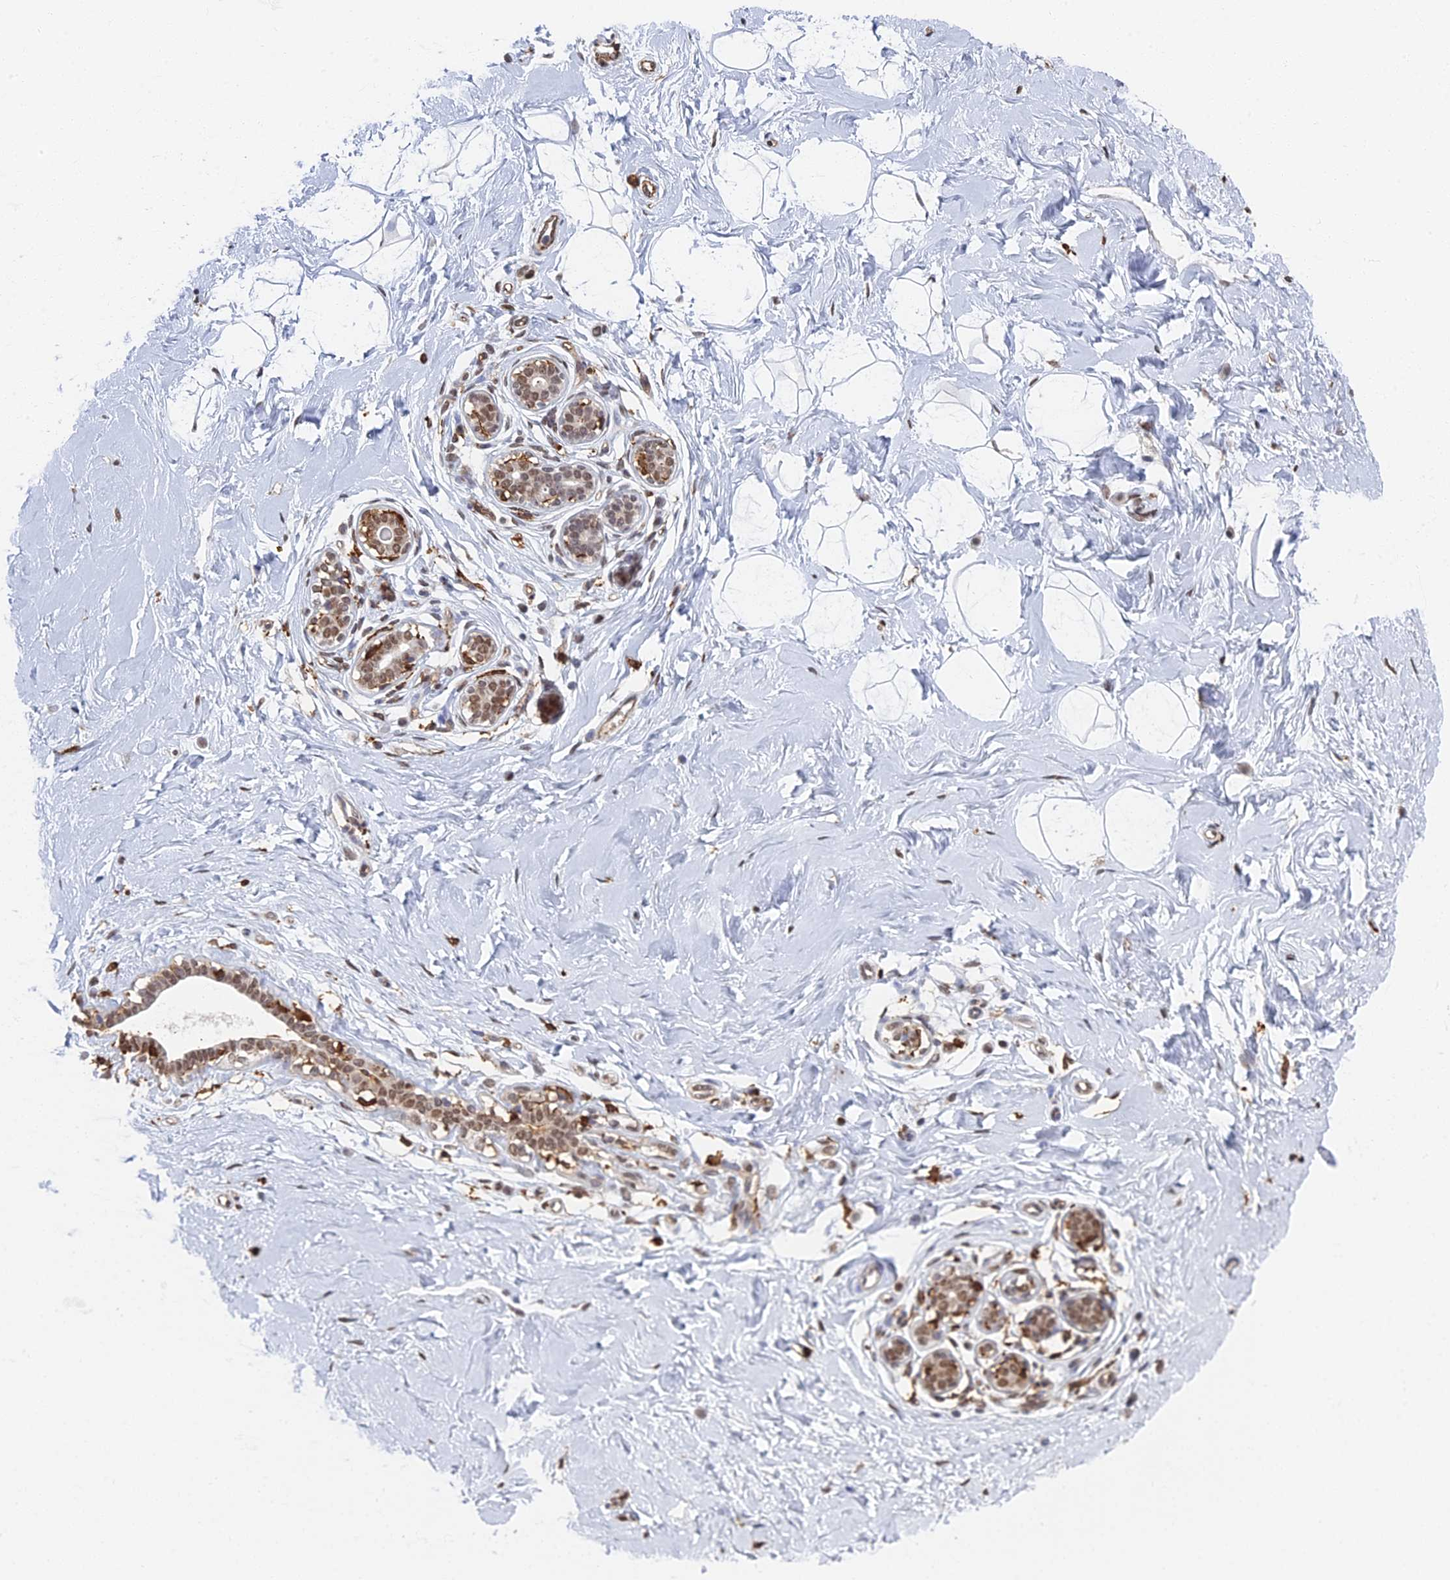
{"staining": {"intensity": "moderate", "quantity": ">75%", "location": "nuclear"}, "tissue": "breast", "cell_type": "Adipocytes", "image_type": "normal", "snomed": [{"axis": "morphology", "description": "Normal tissue, NOS"}, {"axis": "morphology", "description": "Adenoma, NOS"}, {"axis": "topography", "description": "Breast"}], "caption": "Protein analysis of normal breast shows moderate nuclear expression in approximately >75% of adipocytes.", "gene": "GPATCH1", "patient": {"sex": "female", "age": 23}}